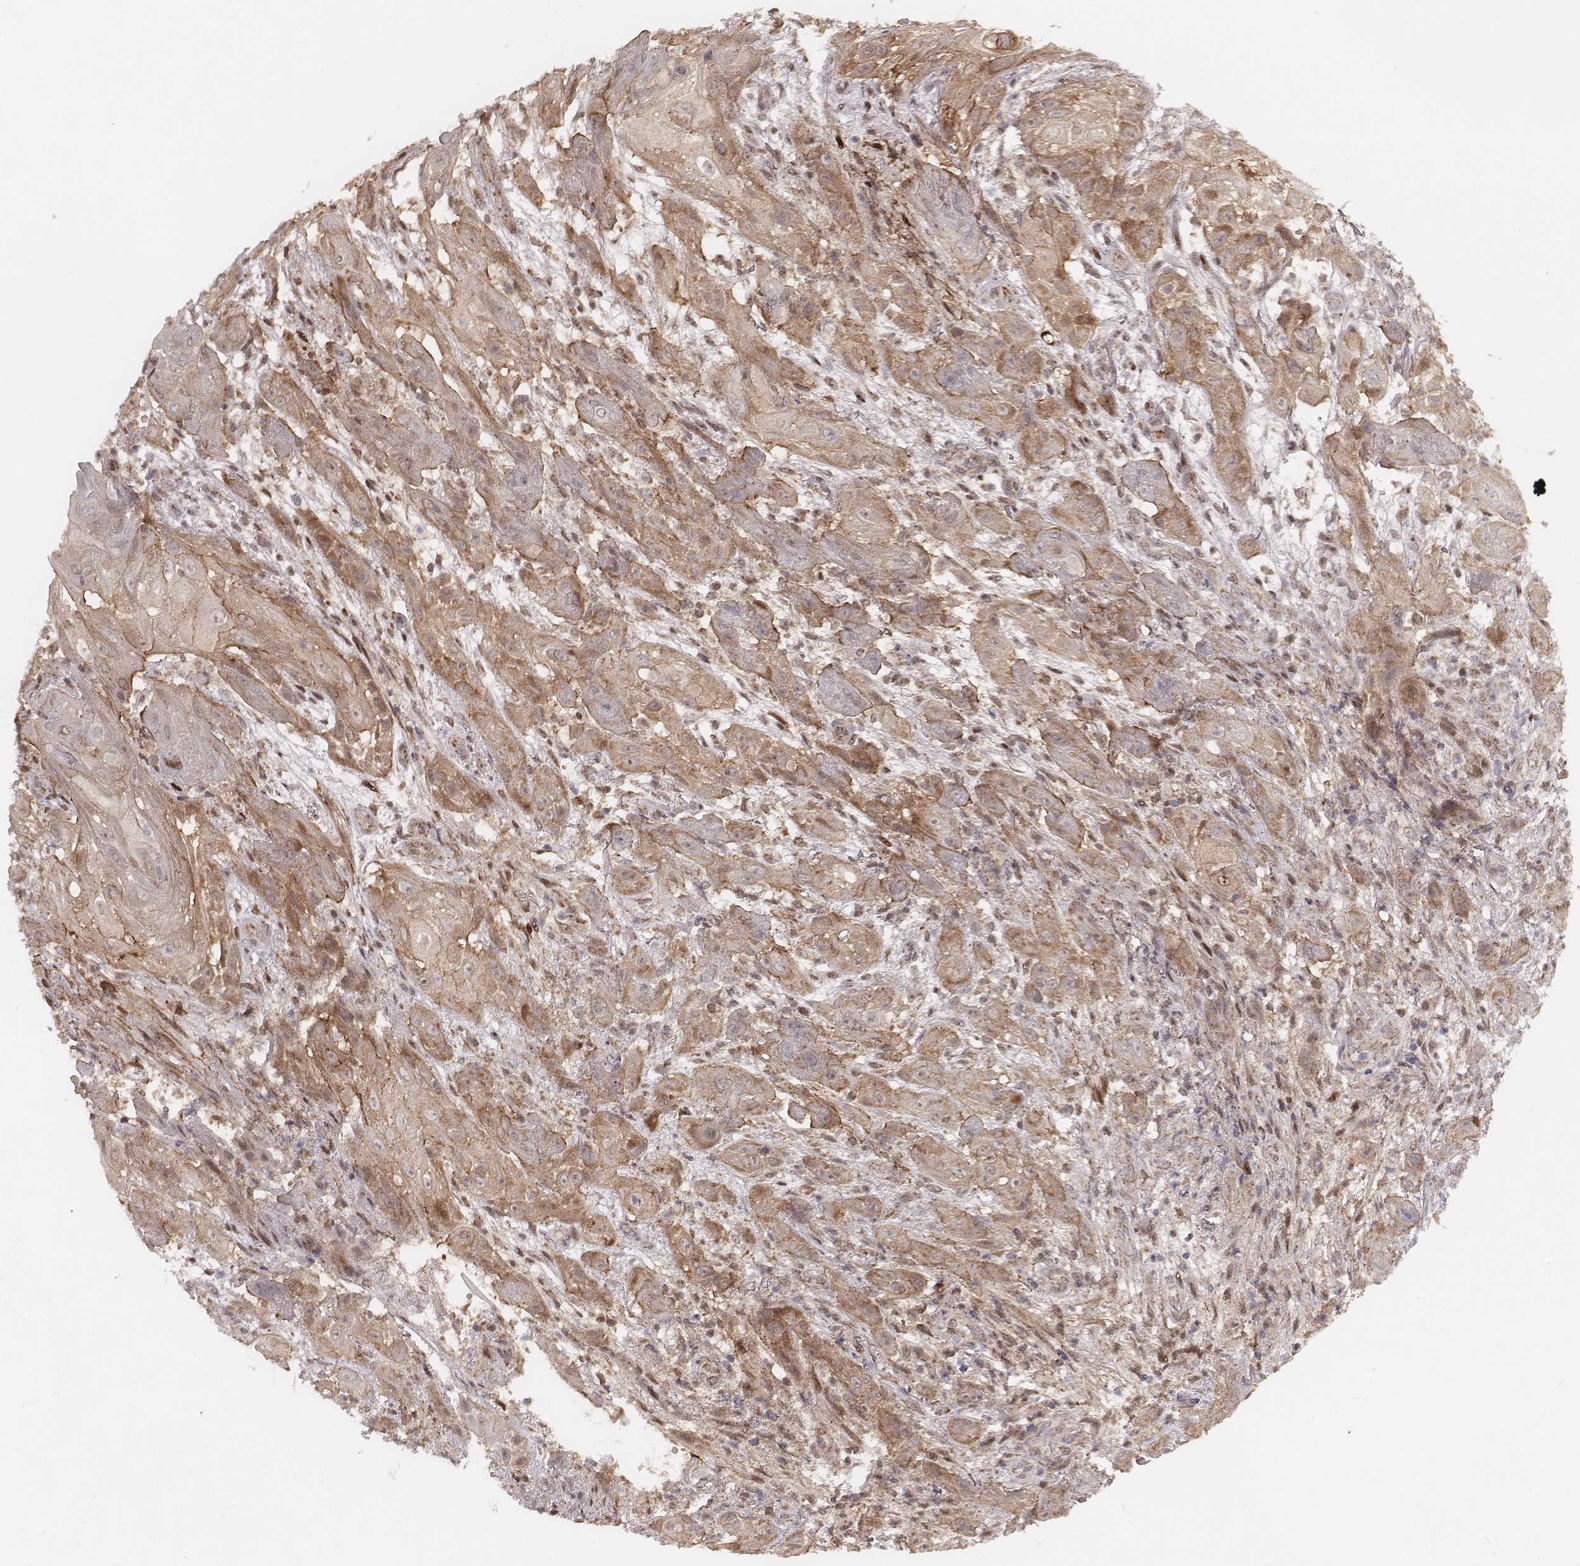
{"staining": {"intensity": "moderate", "quantity": ">75%", "location": "cytoplasmic/membranous"}, "tissue": "skin cancer", "cell_type": "Tumor cells", "image_type": "cancer", "snomed": [{"axis": "morphology", "description": "Squamous cell carcinoma, NOS"}, {"axis": "topography", "description": "Skin"}], "caption": "This is an image of immunohistochemistry staining of skin cancer, which shows moderate staining in the cytoplasmic/membranous of tumor cells.", "gene": "NDUFA7", "patient": {"sex": "male", "age": 62}}